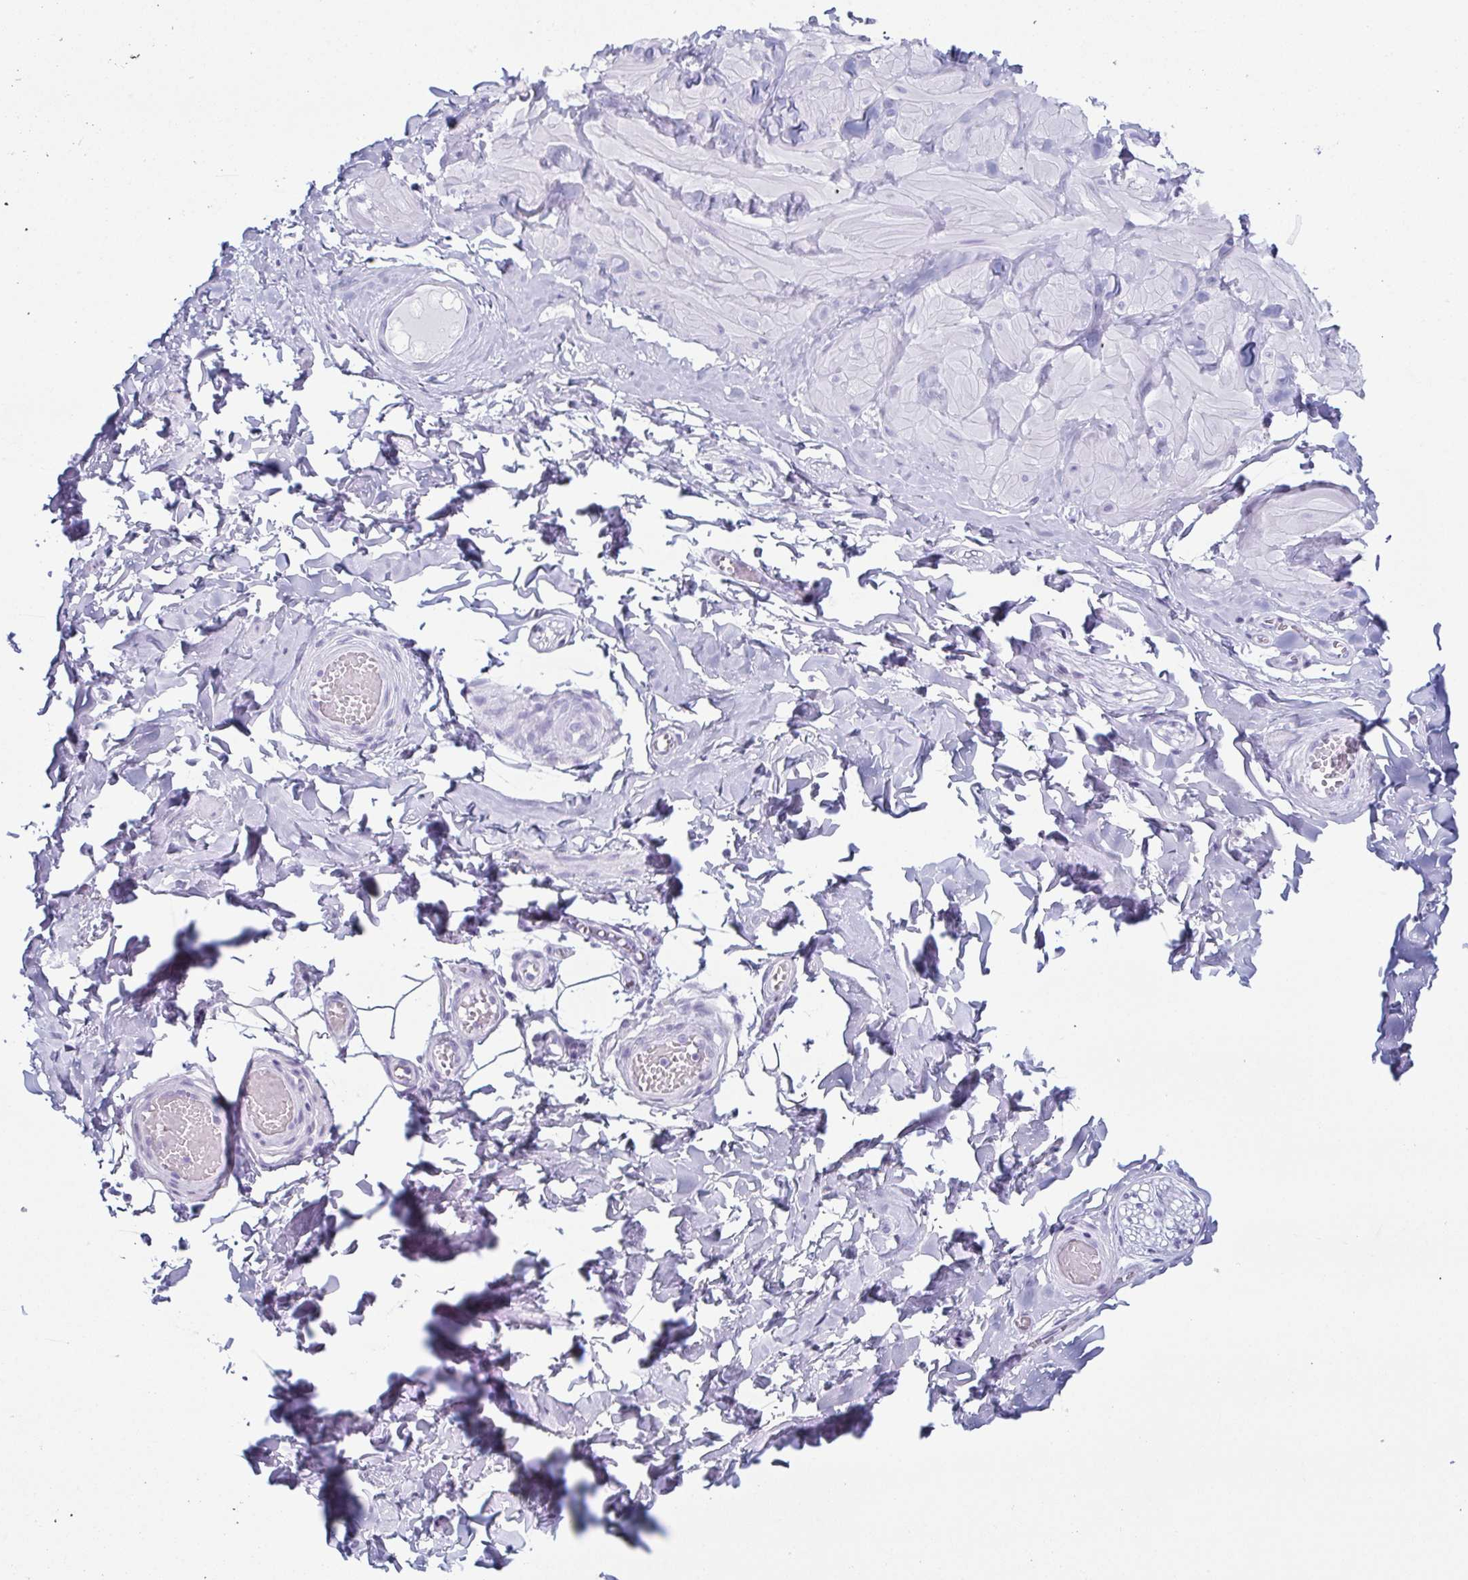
{"staining": {"intensity": "negative", "quantity": "none", "location": "none"}, "tissue": "adipose tissue", "cell_type": "Adipocytes", "image_type": "normal", "snomed": [{"axis": "morphology", "description": "Normal tissue, NOS"}, {"axis": "topography", "description": "Soft tissue"}, {"axis": "topography", "description": "Adipose tissue"}, {"axis": "topography", "description": "Vascular tissue"}, {"axis": "topography", "description": "Peripheral nerve tissue"}], "caption": "The histopathology image reveals no staining of adipocytes in normal adipose tissue.", "gene": "ENKUR", "patient": {"sex": "male", "age": 29}}